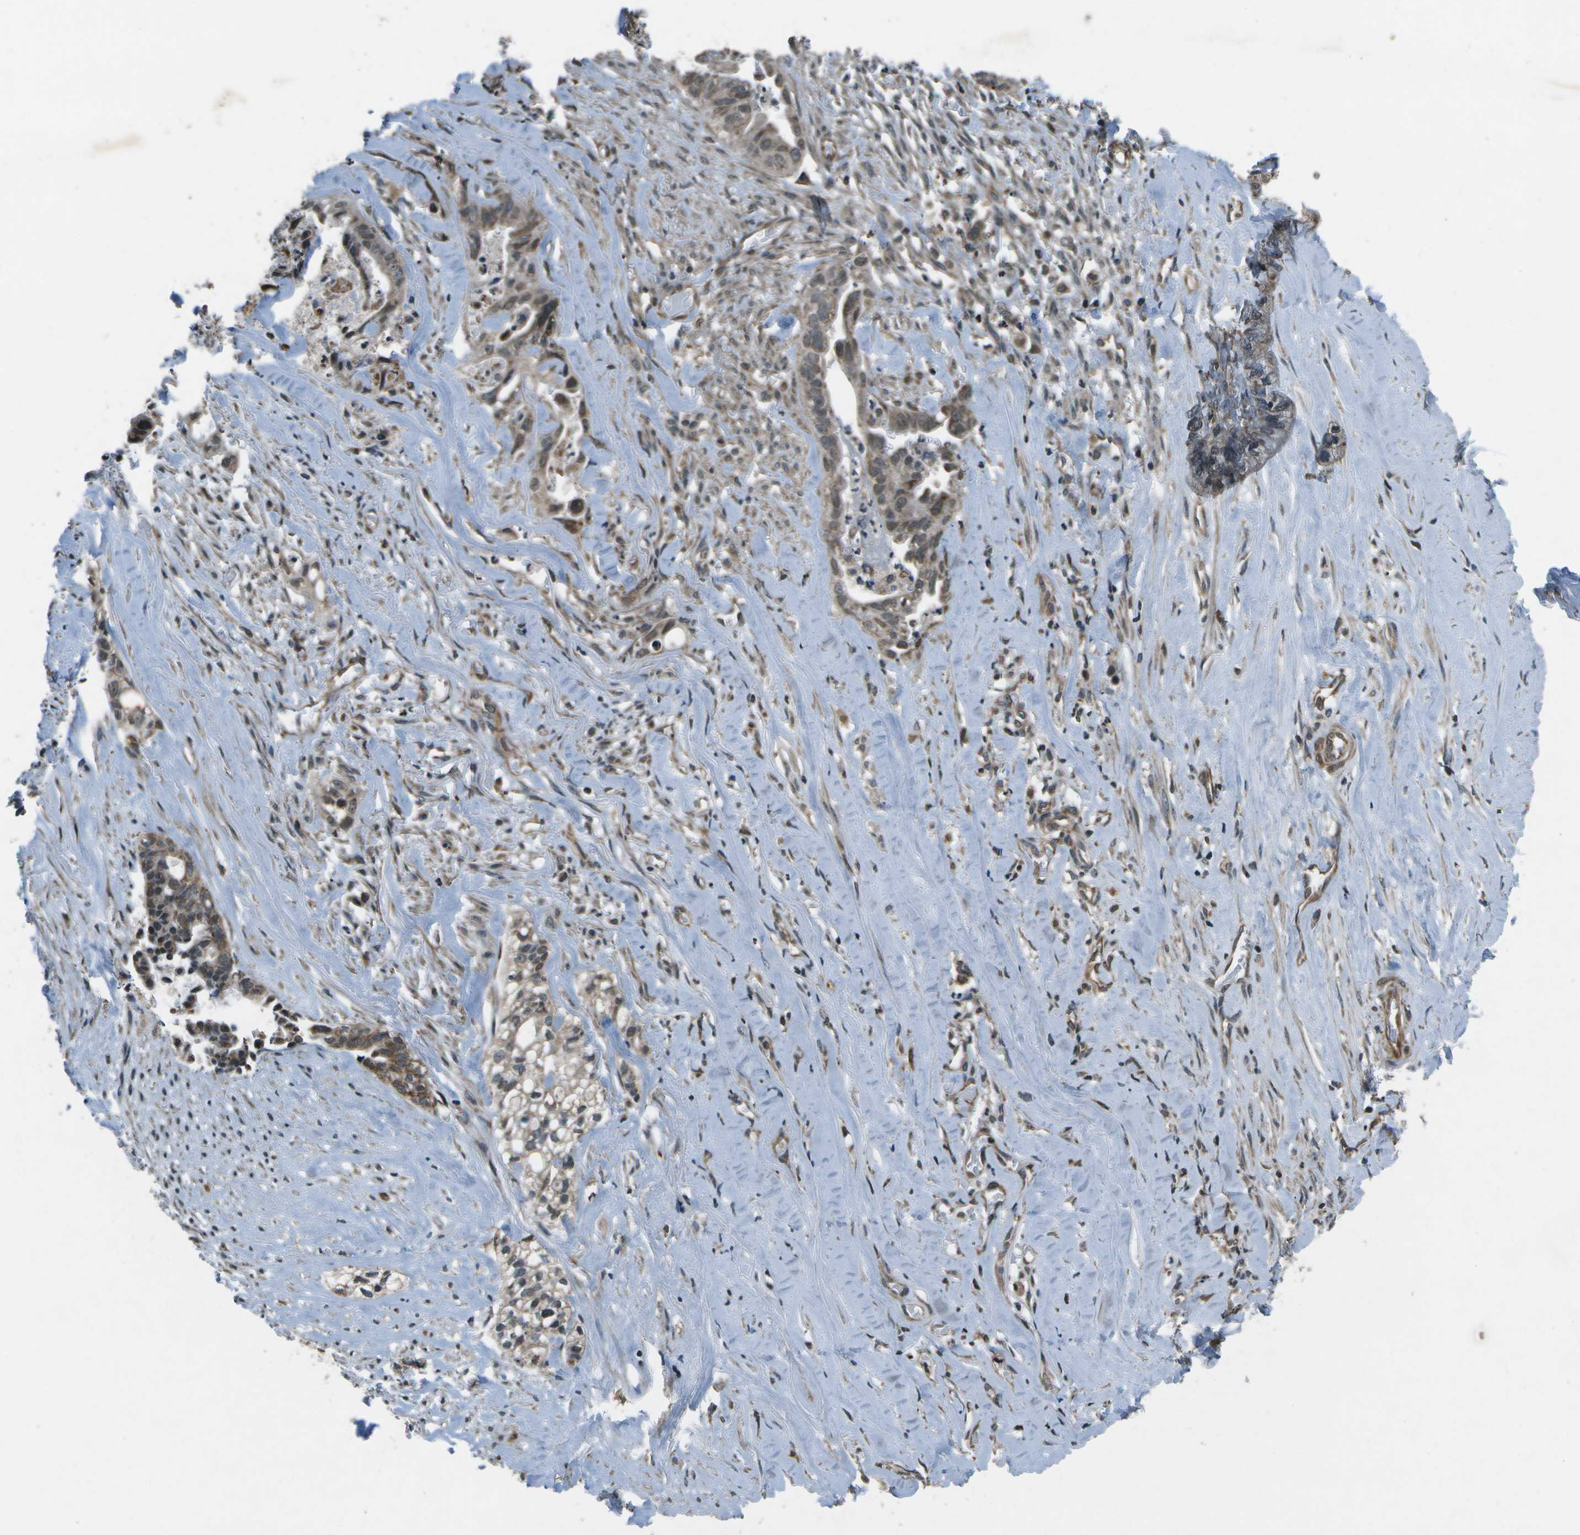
{"staining": {"intensity": "moderate", "quantity": ">75%", "location": "cytoplasmic/membranous"}, "tissue": "liver cancer", "cell_type": "Tumor cells", "image_type": "cancer", "snomed": [{"axis": "morphology", "description": "Cholangiocarcinoma"}, {"axis": "topography", "description": "Liver"}], "caption": "Immunohistochemical staining of liver cancer displays medium levels of moderate cytoplasmic/membranous positivity in about >75% of tumor cells. Using DAB (brown) and hematoxylin (blue) stains, captured at high magnification using brightfield microscopy.", "gene": "EIF2AK1", "patient": {"sex": "female", "age": 70}}